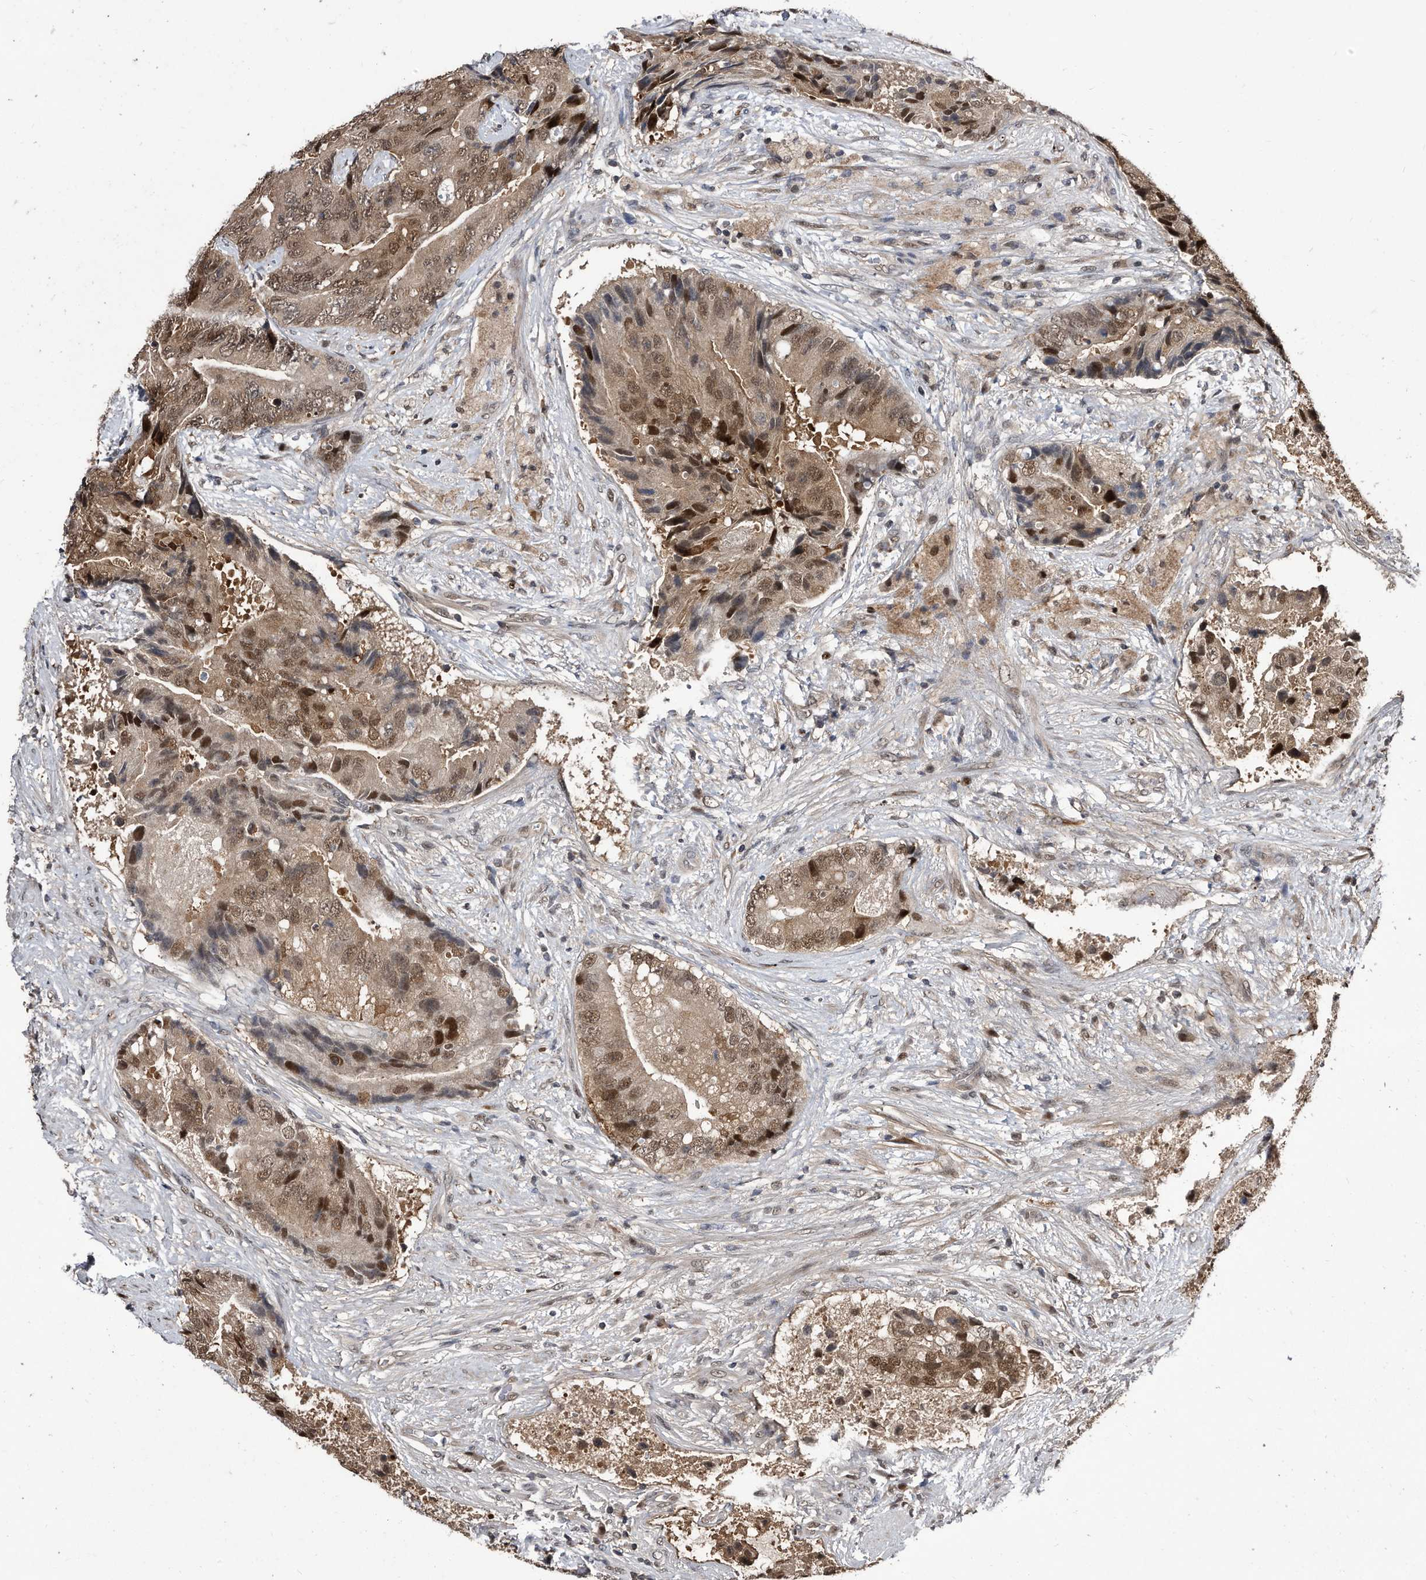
{"staining": {"intensity": "moderate", "quantity": ">75%", "location": "cytoplasmic/membranous,nuclear"}, "tissue": "prostate cancer", "cell_type": "Tumor cells", "image_type": "cancer", "snomed": [{"axis": "morphology", "description": "Adenocarcinoma, High grade"}, {"axis": "topography", "description": "Prostate"}], "caption": "Prostate adenocarcinoma (high-grade) tissue displays moderate cytoplasmic/membranous and nuclear staining in about >75% of tumor cells", "gene": "RAD23B", "patient": {"sex": "male", "age": 70}}